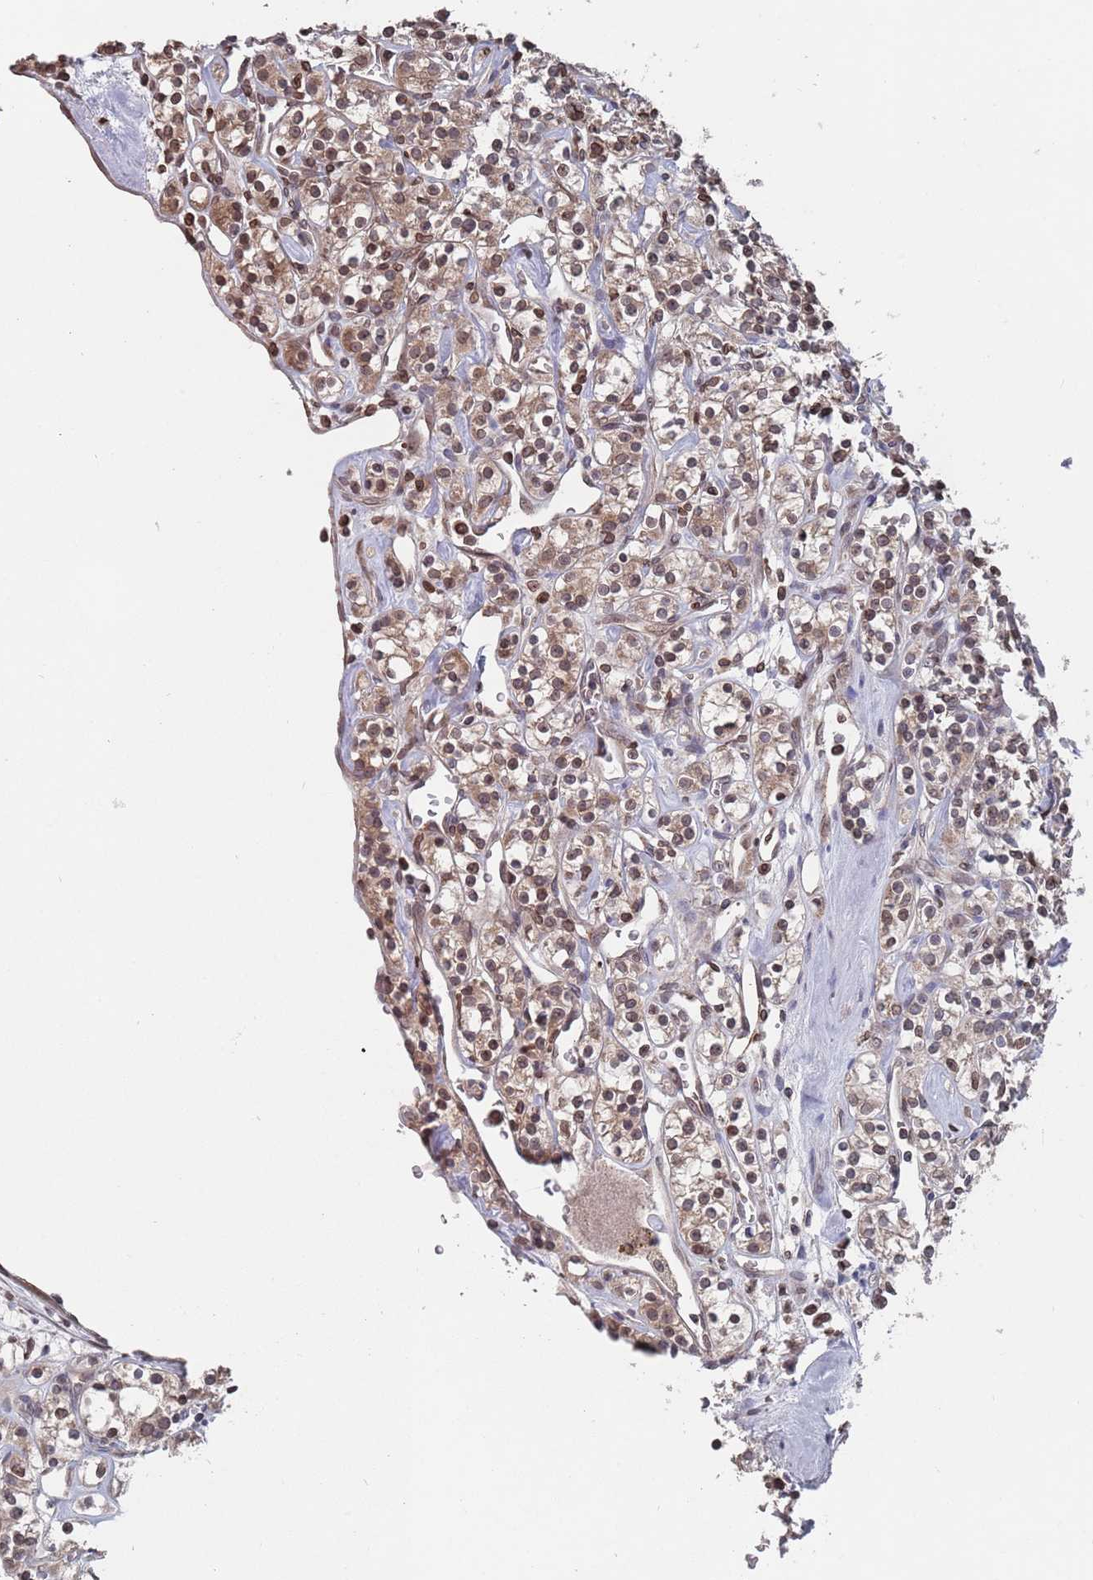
{"staining": {"intensity": "moderate", "quantity": "25%-75%", "location": "cytoplasmic/membranous,nuclear"}, "tissue": "renal cancer", "cell_type": "Tumor cells", "image_type": "cancer", "snomed": [{"axis": "morphology", "description": "Adenocarcinoma, NOS"}, {"axis": "topography", "description": "Kidney"}], "caption": "Immunohistochemical staining of human adenocarcinoma (renal) shows medium levels of moderate cytoplasmic/membranous and nuclear protein positivity in approximately 25%-75% of tumor cells.", "gene": "SDHAF3", "patient": {"sex": "male", "age": 77}}